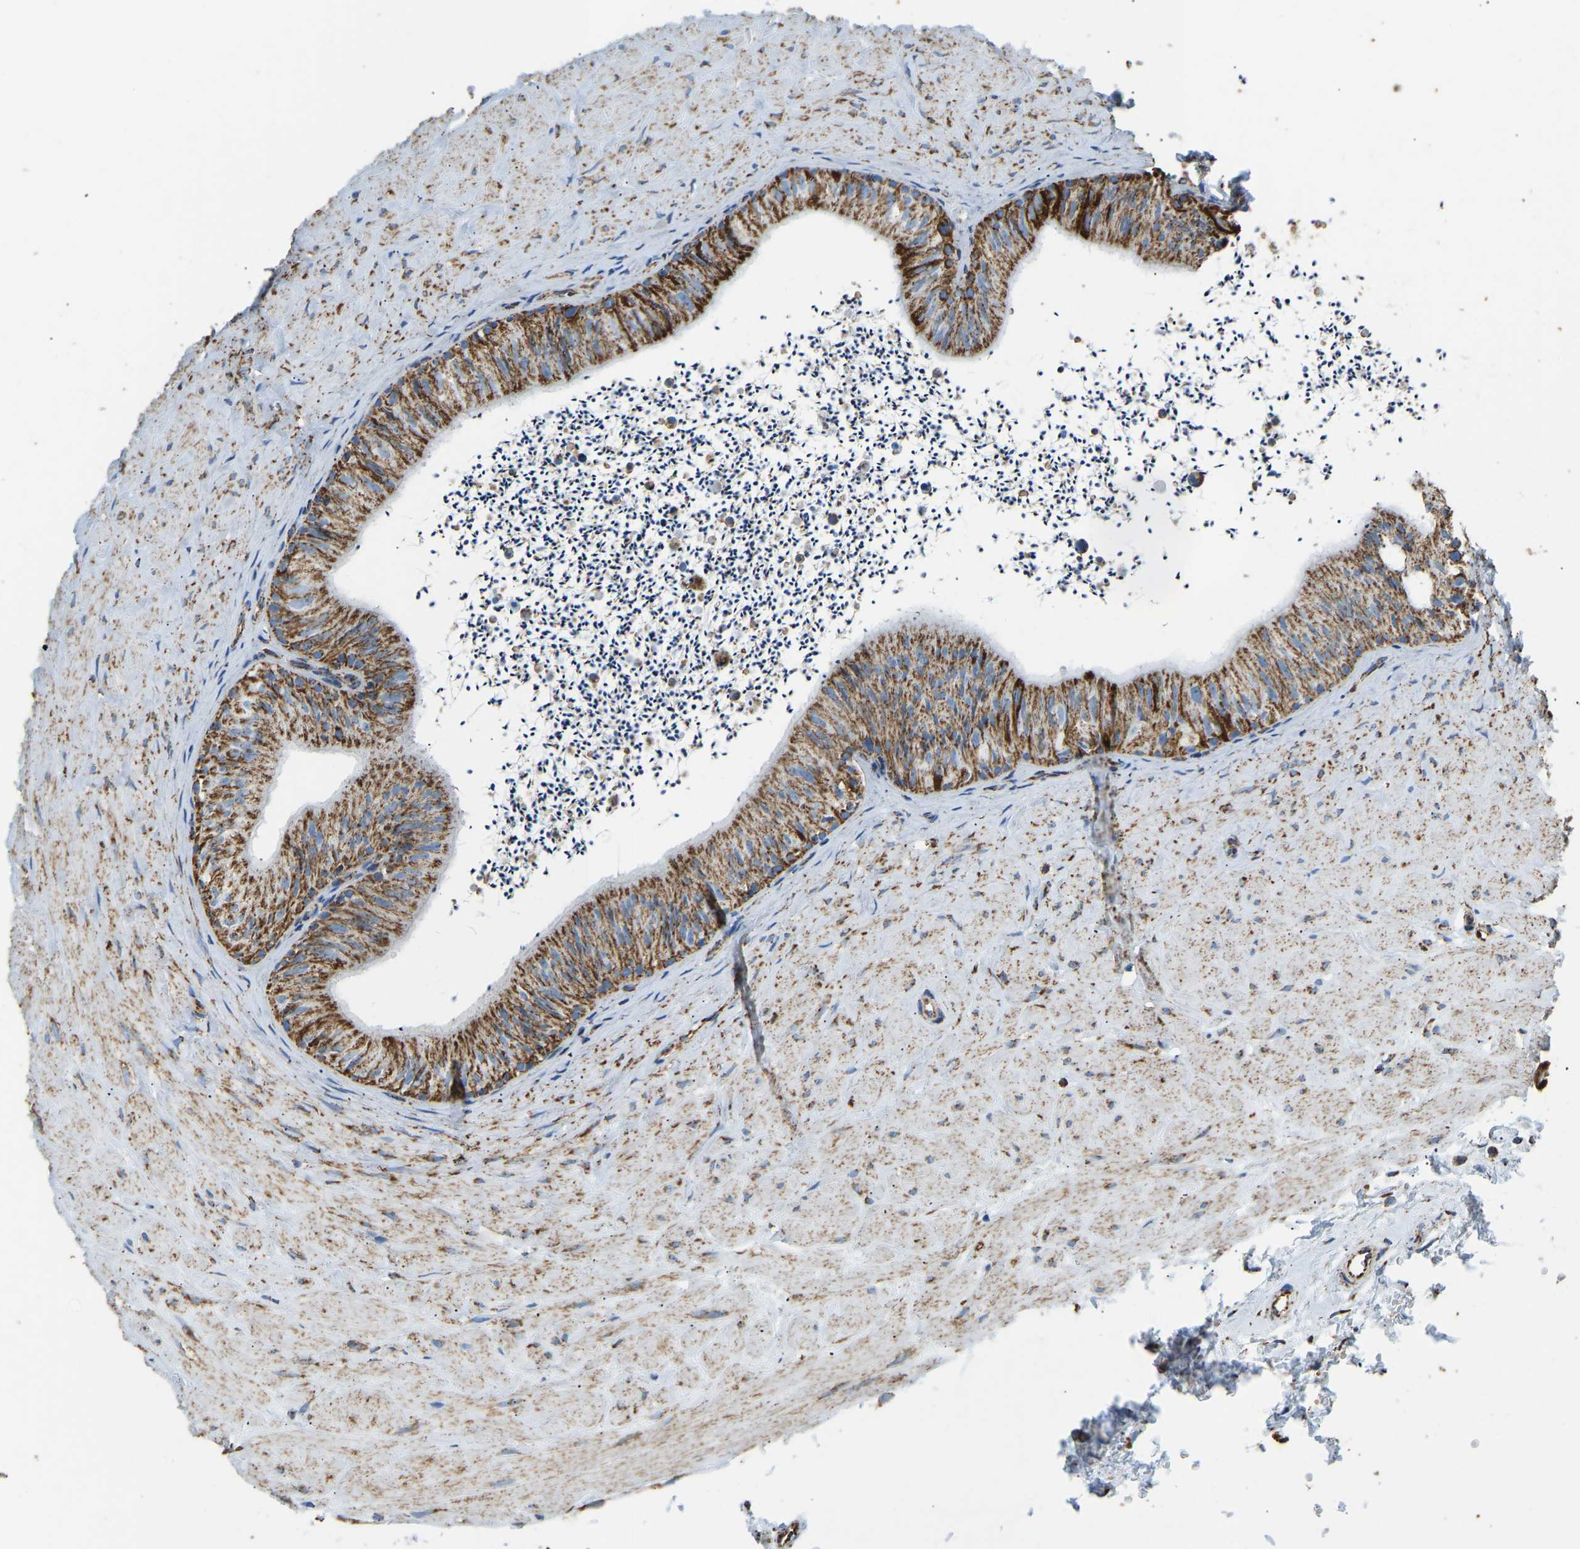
{"staining": {"intensity": "strong", "quantity": ">75%", "location": "cytoplasmic/membranous"}, "tissue": "epididymis", "cell_type": "Glandular cells", "image_type": "normal", "snomed": [{"axis": "morphology", "description": "Normal tissue, NOS"}, {"axis": "topography", "description": "Epididymis"}], "caption": "A histopathology image of human epididymis stained for a protein exhibits strong cytoplasmic/membranous brown staining in glandular cells.", "gene": "IRX6", "patient": {"sex": "male", "age": 56}}